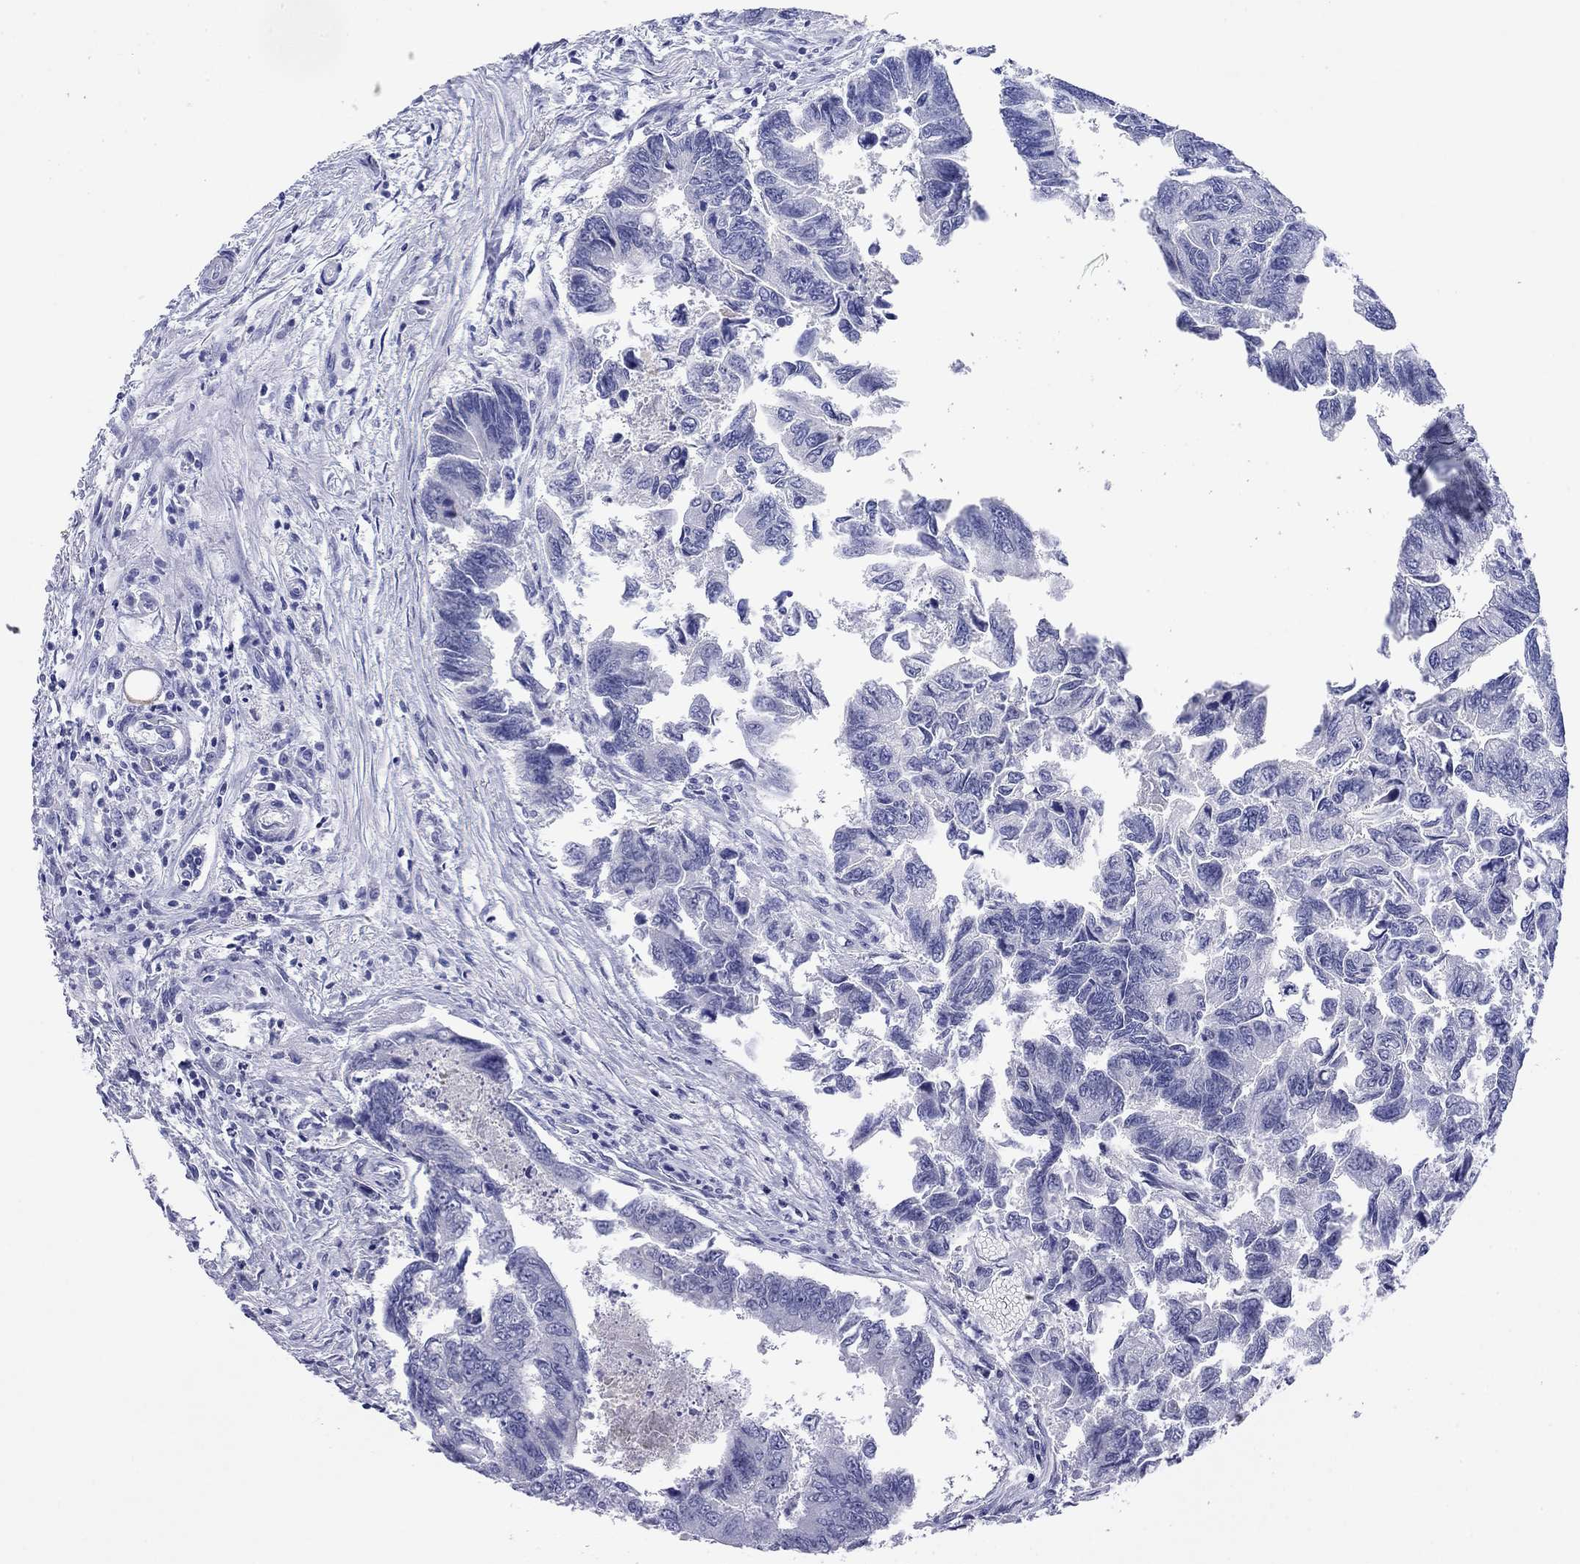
{"staining": {"intensity": "negative", "quantity": "none", "location": "none"}, "tissue": "colorectal cancer", "cell_type": "Tumor cells", "image_type": "cancer", "snomed": [{"axis": "morphology", "description": "Adenocarcinoma, NOS"}, {"axis": "topography", "description": "Colon"}], "caption": "An image of colorectal cancer (adenocarcinoma) stained for a protein demonstrates no brown staining in tumor cells.", "gene": "ODF4", "patient": {"sex": "female", "age": 65}}